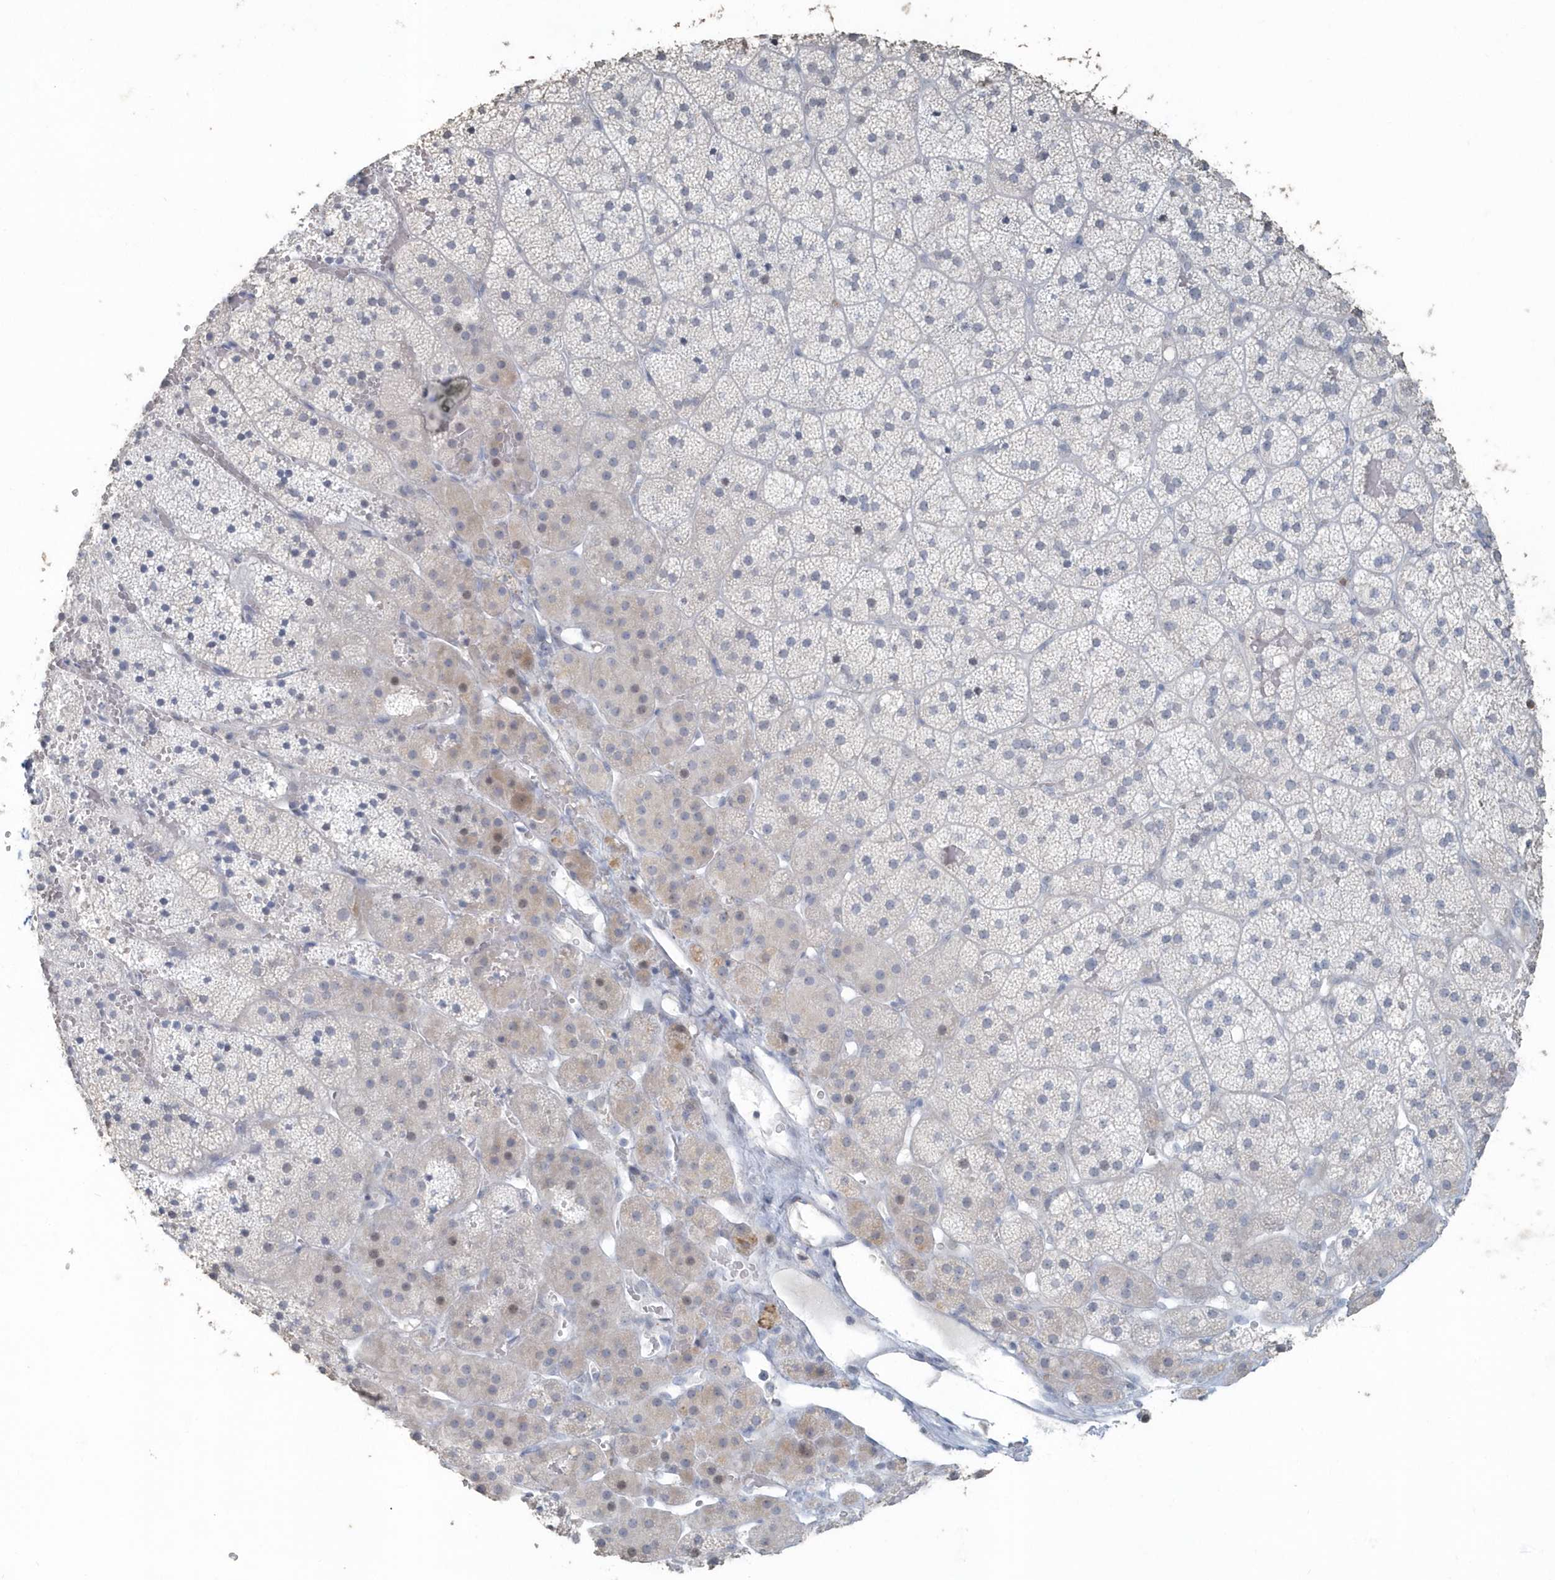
{"staining": {"intensity": "negative", "quantity": "none", "location": "none"}, "tissue": "adrenal gland", "cell_type": "Glandular cells", "image_type": "normal", "snomed": [{"axis": "morphology", "description": "Normal tissue, NOS"}, {"axis": "topography", "description": "Adrenal gland"}], "caption": "Immunohistochemistry histopathology image of unremarkable human adrenal gland stained for a protein (brown), which displays no staining in glandular cells.", "gene": "MYOT", "patient": {"sex": "female", "age": 44}}